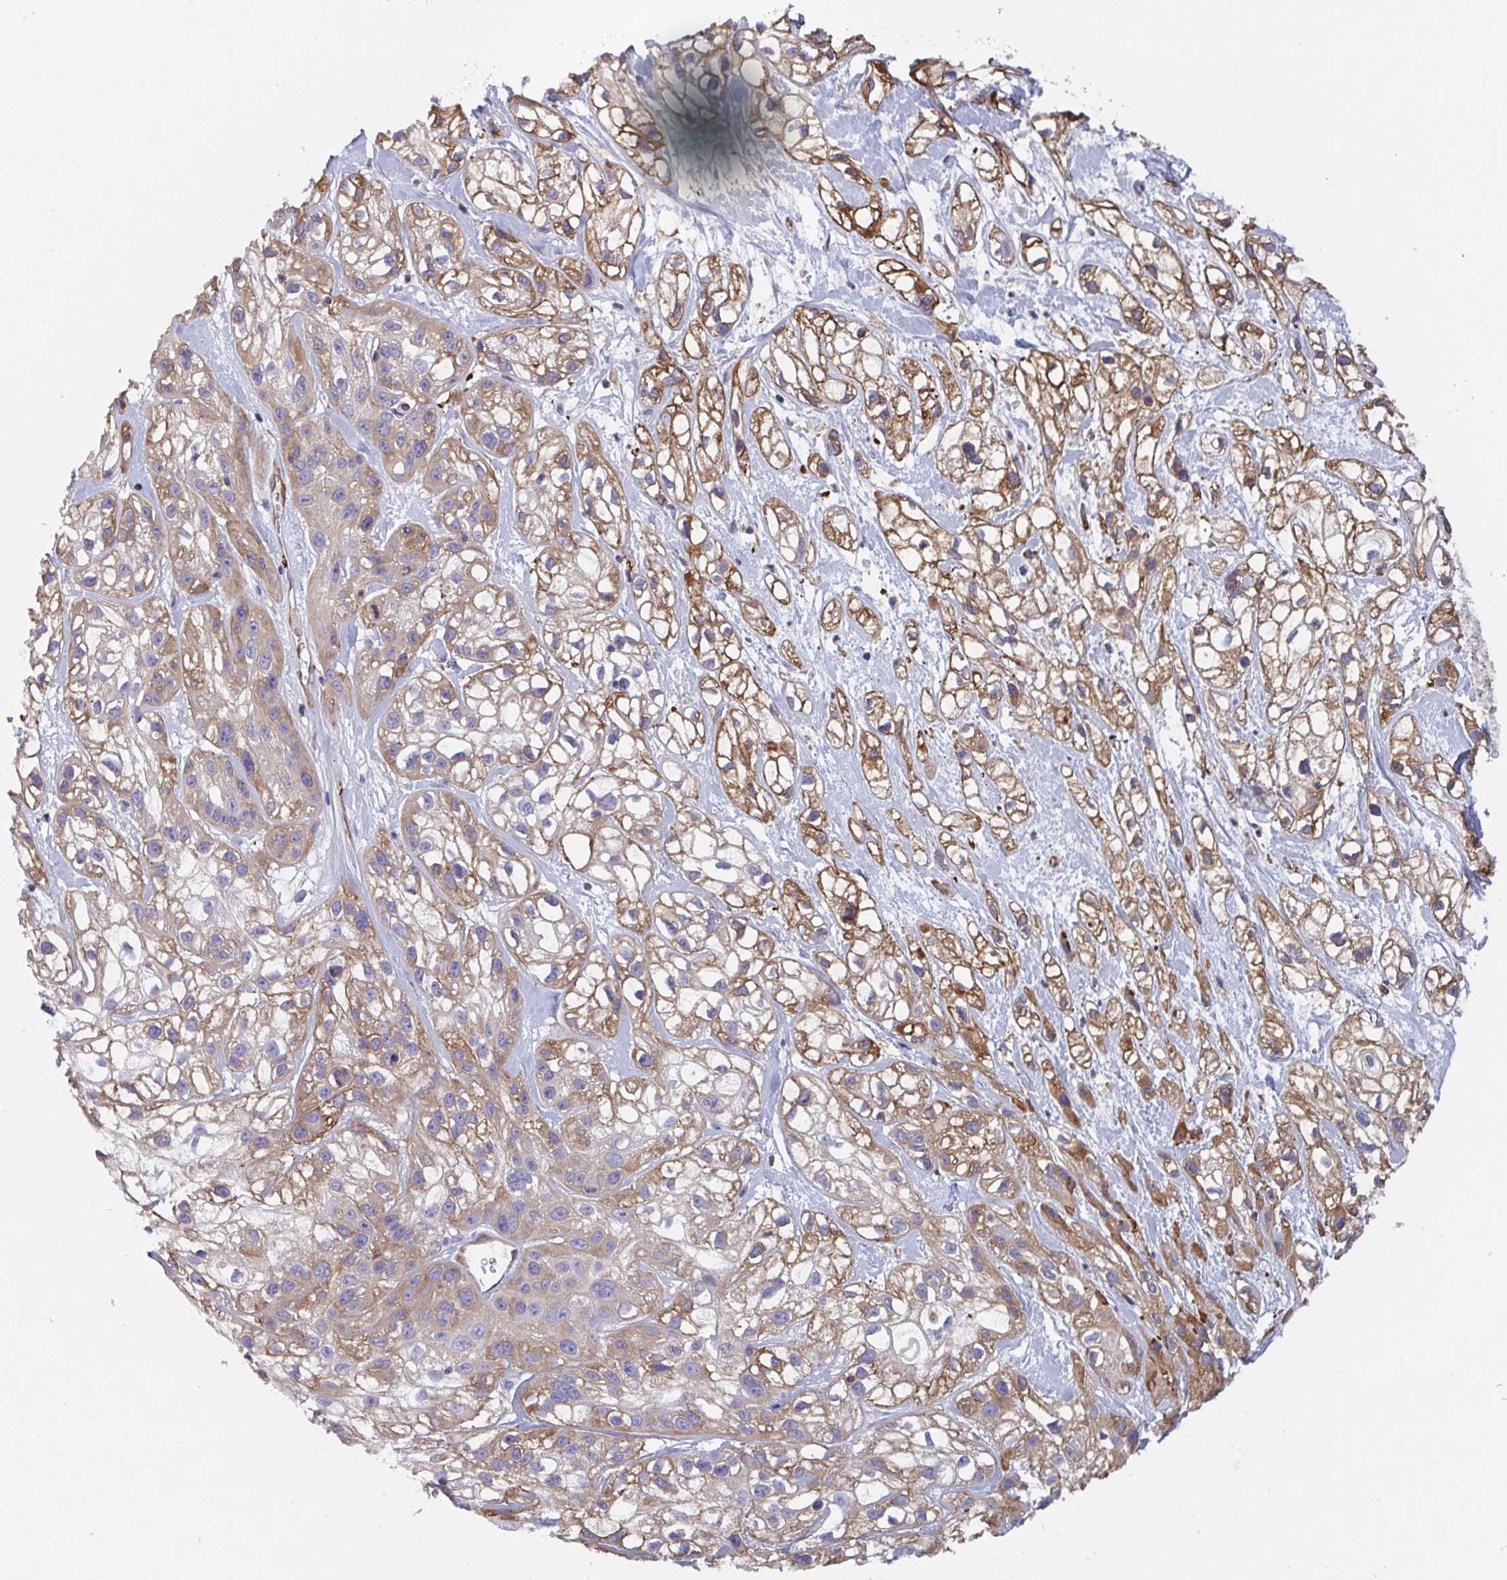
{"staining": {"intensity": "moderate", "quantity": ">75%", "location": "cytoplasmic/membranous"}, "tissue": "skin cancer", "cell_type": "Tumor cells", "image_type": "cancer", "snomed": [{"axis": "morphology", "description": "Squamous cell carcinoma, NOS"}, {"axis": "topography", "description": "Skin"}], "caption": "An image of squamous cell carcinoma (skin) stained for a protein displays moderate cytoplasmic/membranous brown staining in tumor cells.", "gene": "SHISA7", "patient": {"sex": "male", "age": 82}}